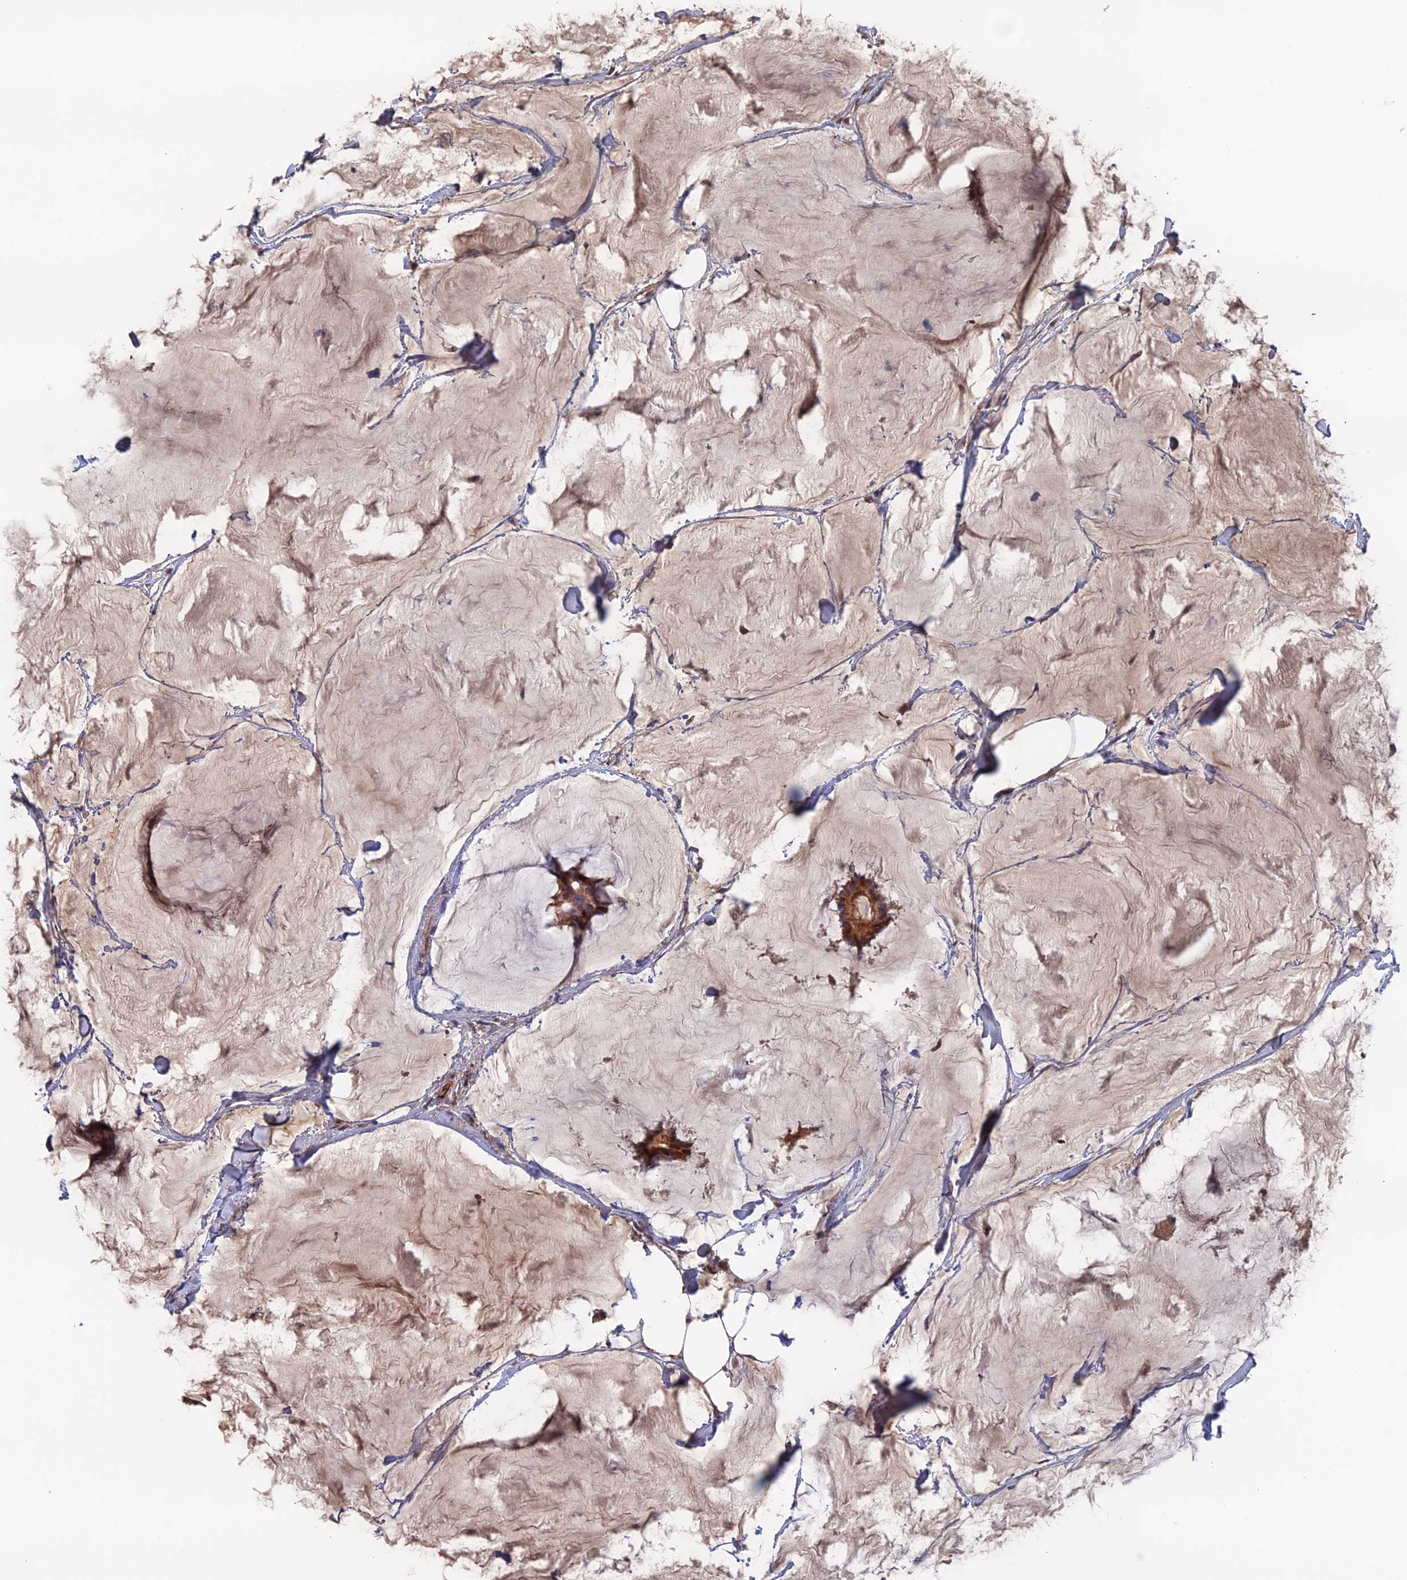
{"staining": {"intensity": "moderate", "quantity": ">75%", "location": "cytoplasmic/membranous"}, "tissue": "breast cancer", "cell_type": "Tumor cells", "image_type": "cancer", "snomed": [{"axis": "morphology", "description": "Duct carcinoma"}, {"axis": "topography", "description": "Breast"}], "caption": "Breast cancer stained with a brown dye demonstrates moderate cytoplasmic/membranous positive positivity in about >75% of tumor cells.", "gene": "HPF1", "patient": {"sex": "female", "age": 93}}